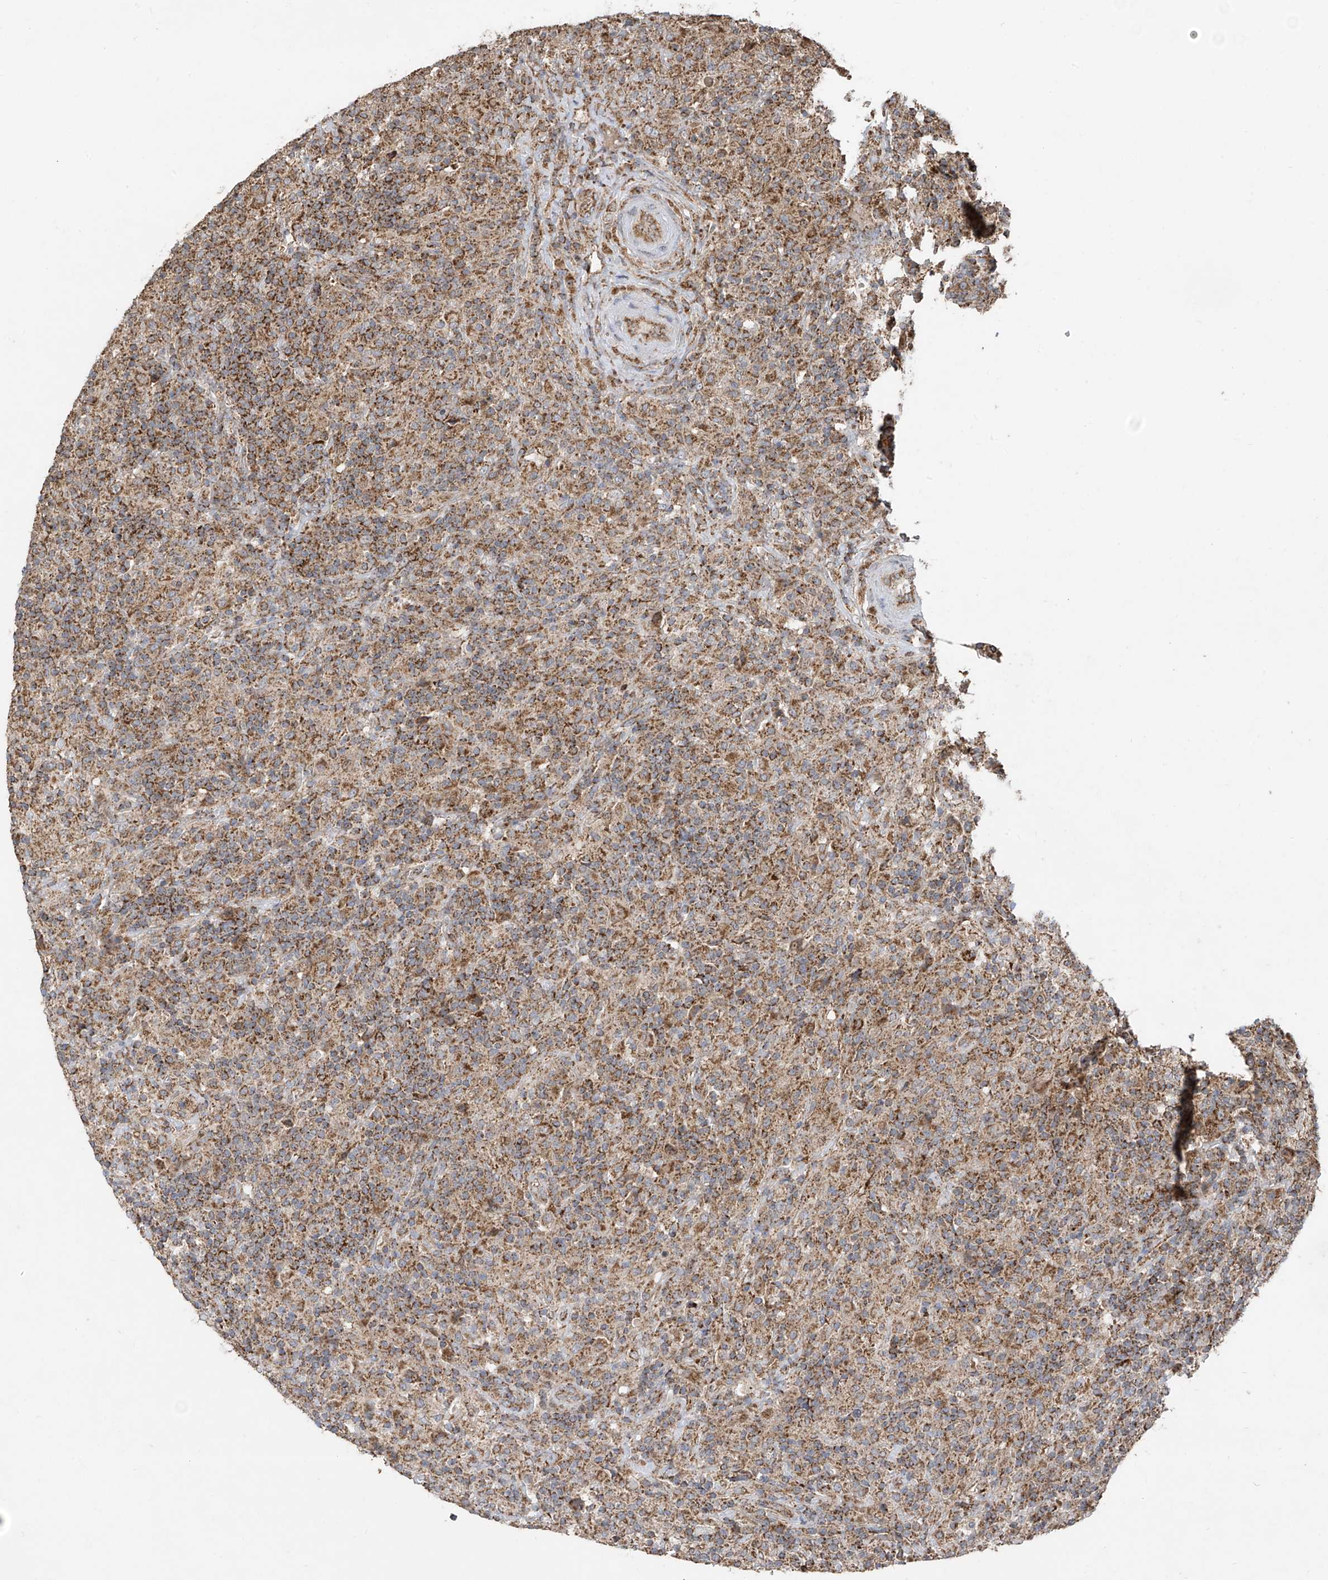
{"staining": {"intensity": "moderate", "quantity": ">75%", "location": "cytoplasmic/membranous"}, "tissue": "lymphoma", "cell_type": "Tumor cells", "image_type": "cancer", "snomed": [{"axis": "morphology", "description": "Hodgkin's disease, NOS"}, {"axis": "topography", "description": "Lymph node"}], "caption": "Tumor cells reveal medium levels of moderate cytoplasmic/membranous staining in approximately >75% of cells in lymphoma.", "gene": "UQCC1", "patient": {"sex": "male", "age": 70}}